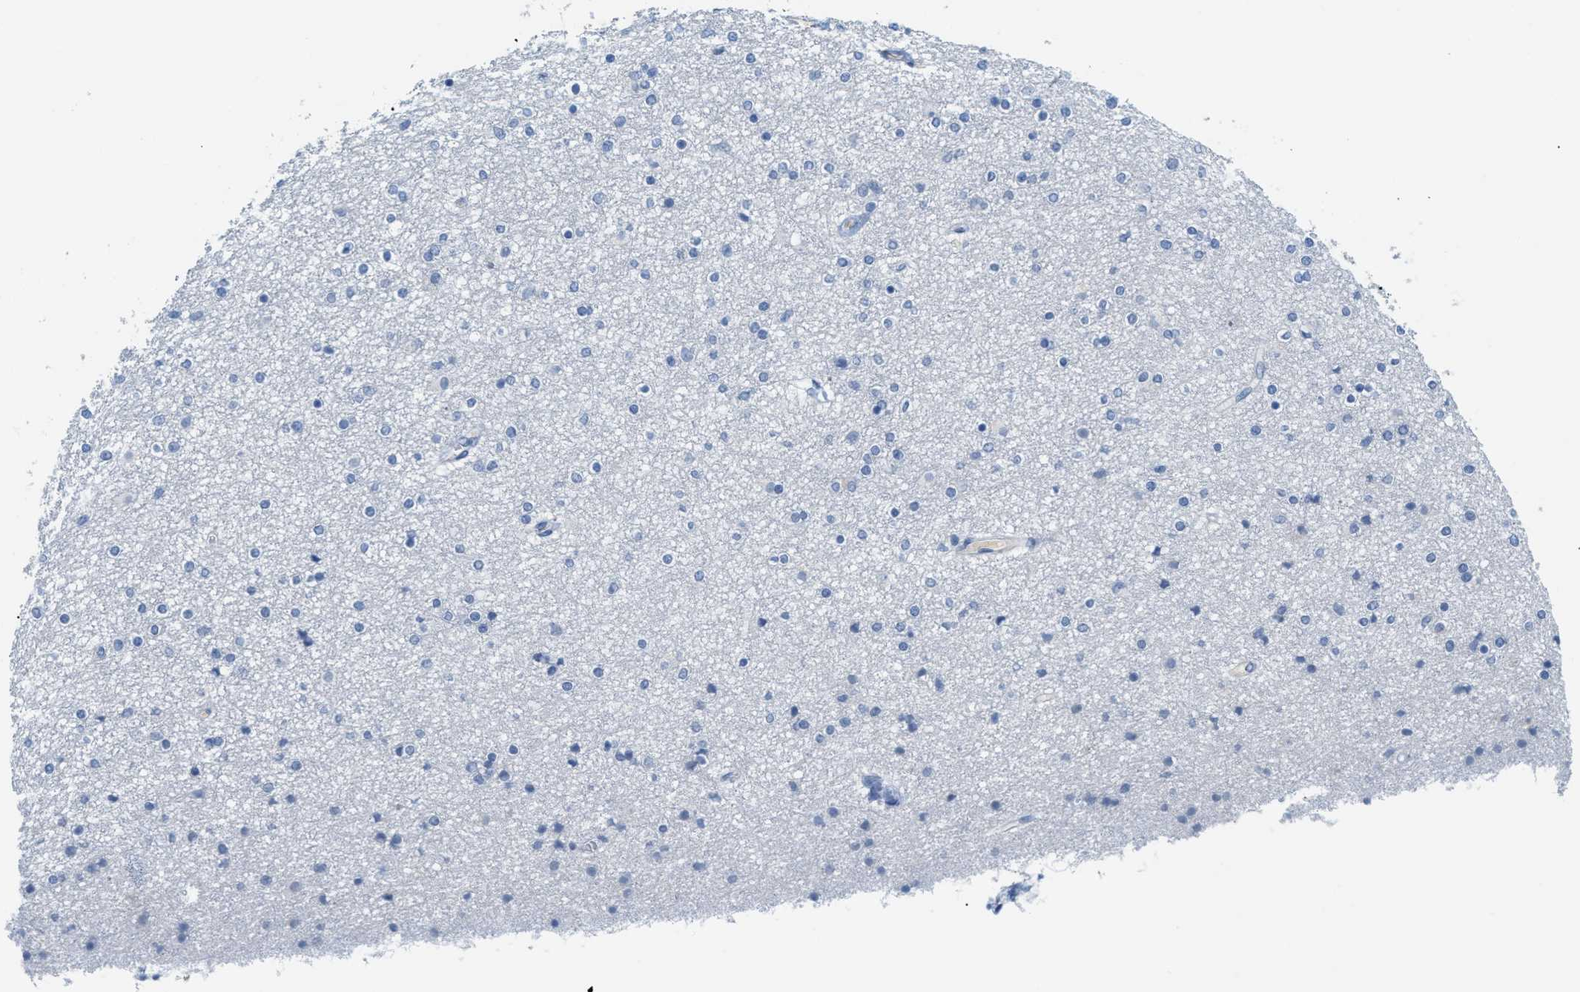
{"staining": {"intensity": "negative", "quantity": "none", "location": "none"}, "tissue": "caudate", "cell_type": "Glial cells", "image_type": "normal", "snomed": [{"axis": "morphology", "description": "Normal tissue, NOS"}, {"axis": "topography", "description": "Lateral ventricle wall"}], "caption": "The immunohistochemistry (IHC) photomicrograph has no significant staining in glial cells of caudate.", "gene": "HSF2", "patient": {"sex": "female", "age": 54}}